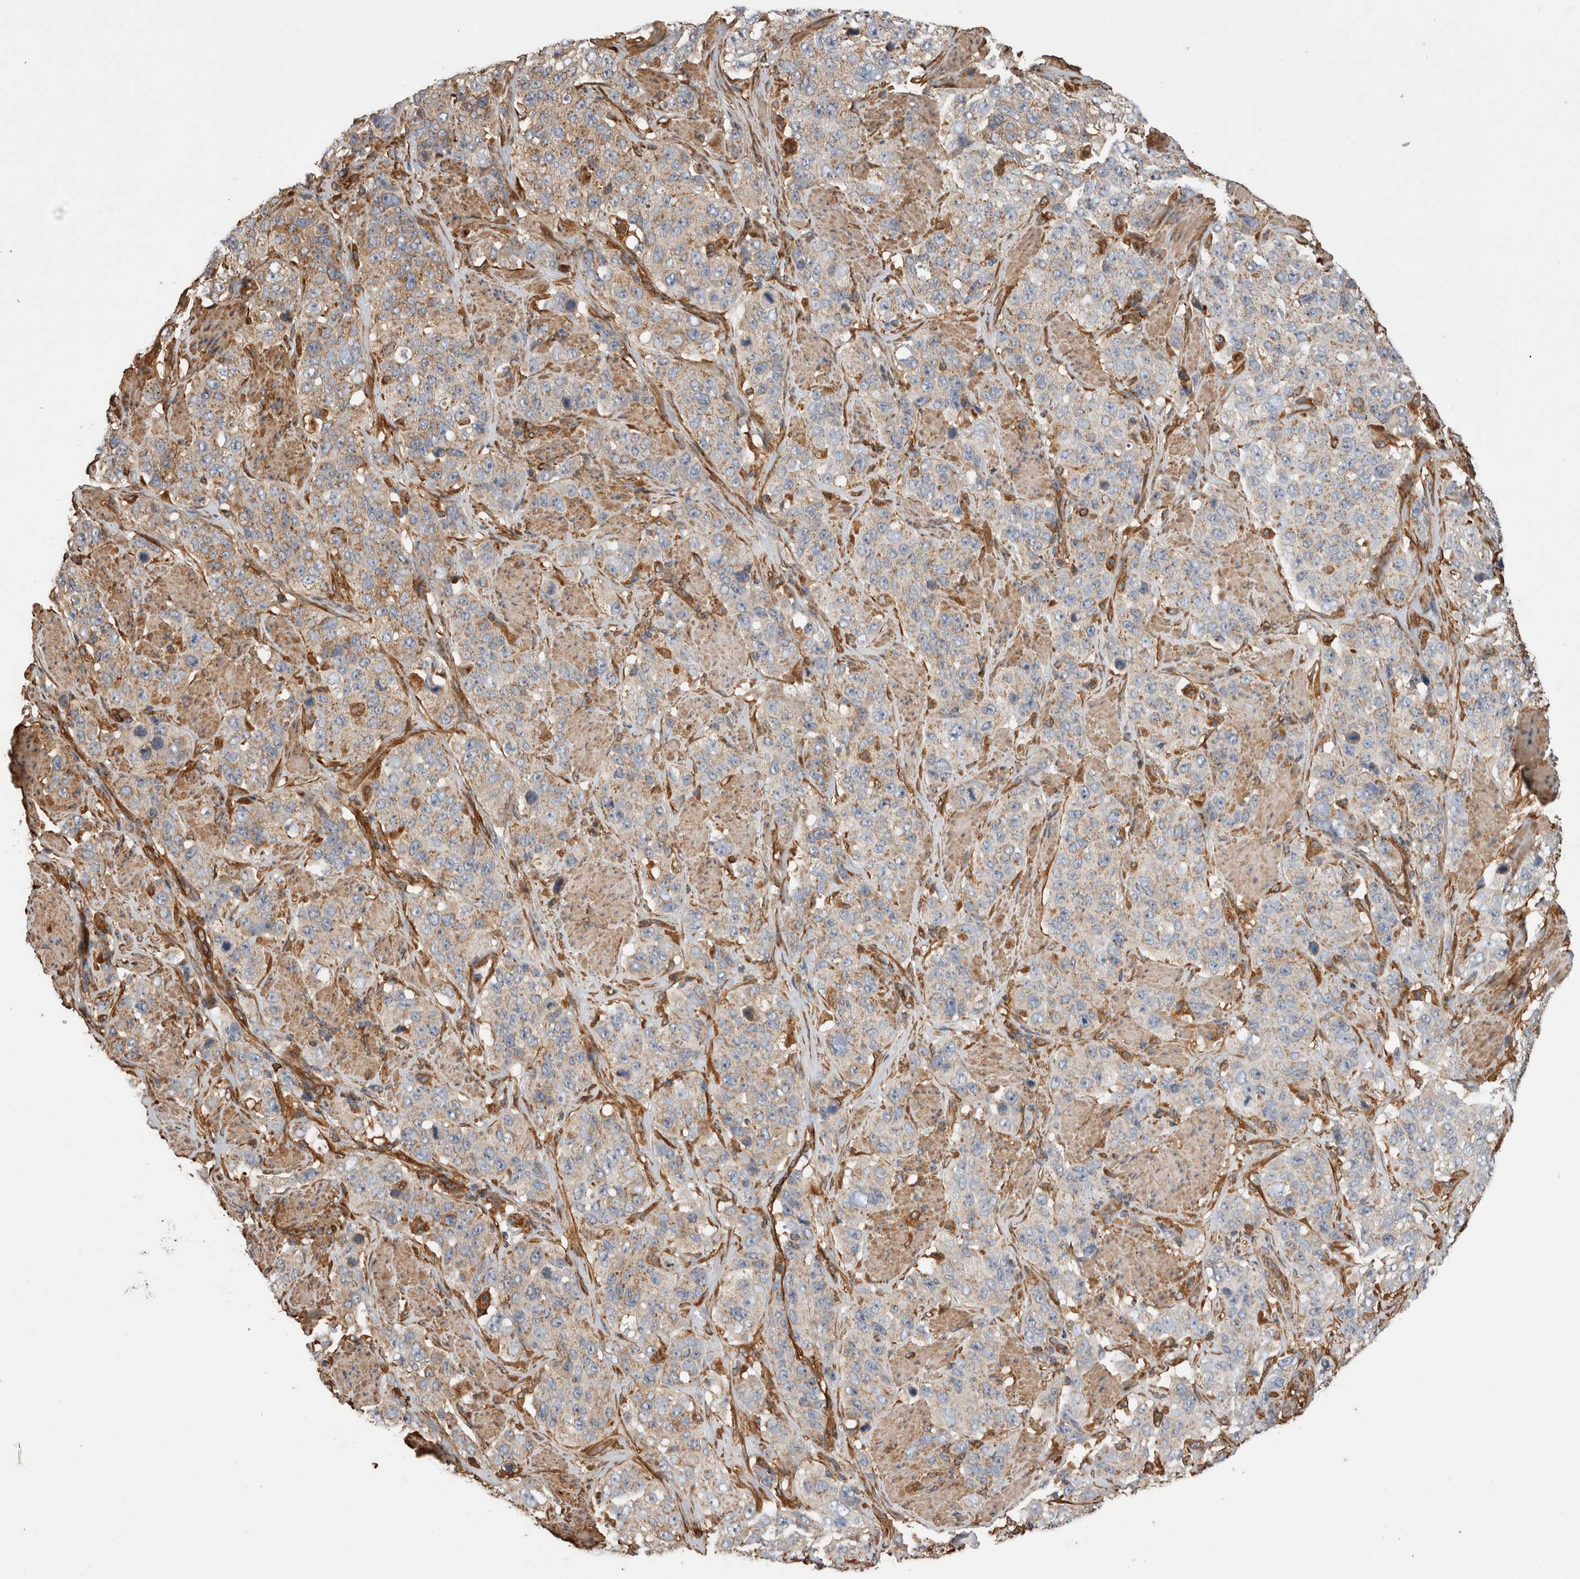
{"staining": {"intensity": "weak", "quantity": "<25%", "location": "cytoplasmic/membranous"}, "tissue": "stomach cancer", "cell_type": "Tumor cells", "image_type": "cancer", "snomed": [{"axis": "morphology", "description": "Adenocarcinoma, NOS"}, {"axis": "topography", "description": "Stomach"}], "caption": "Immunohistochemical staining of stomach adenocarcinoma demonstrates no significant positivity in tumor cells.", "gene": "ZNF397", "patient": {"sex": "male", "age": 48}}